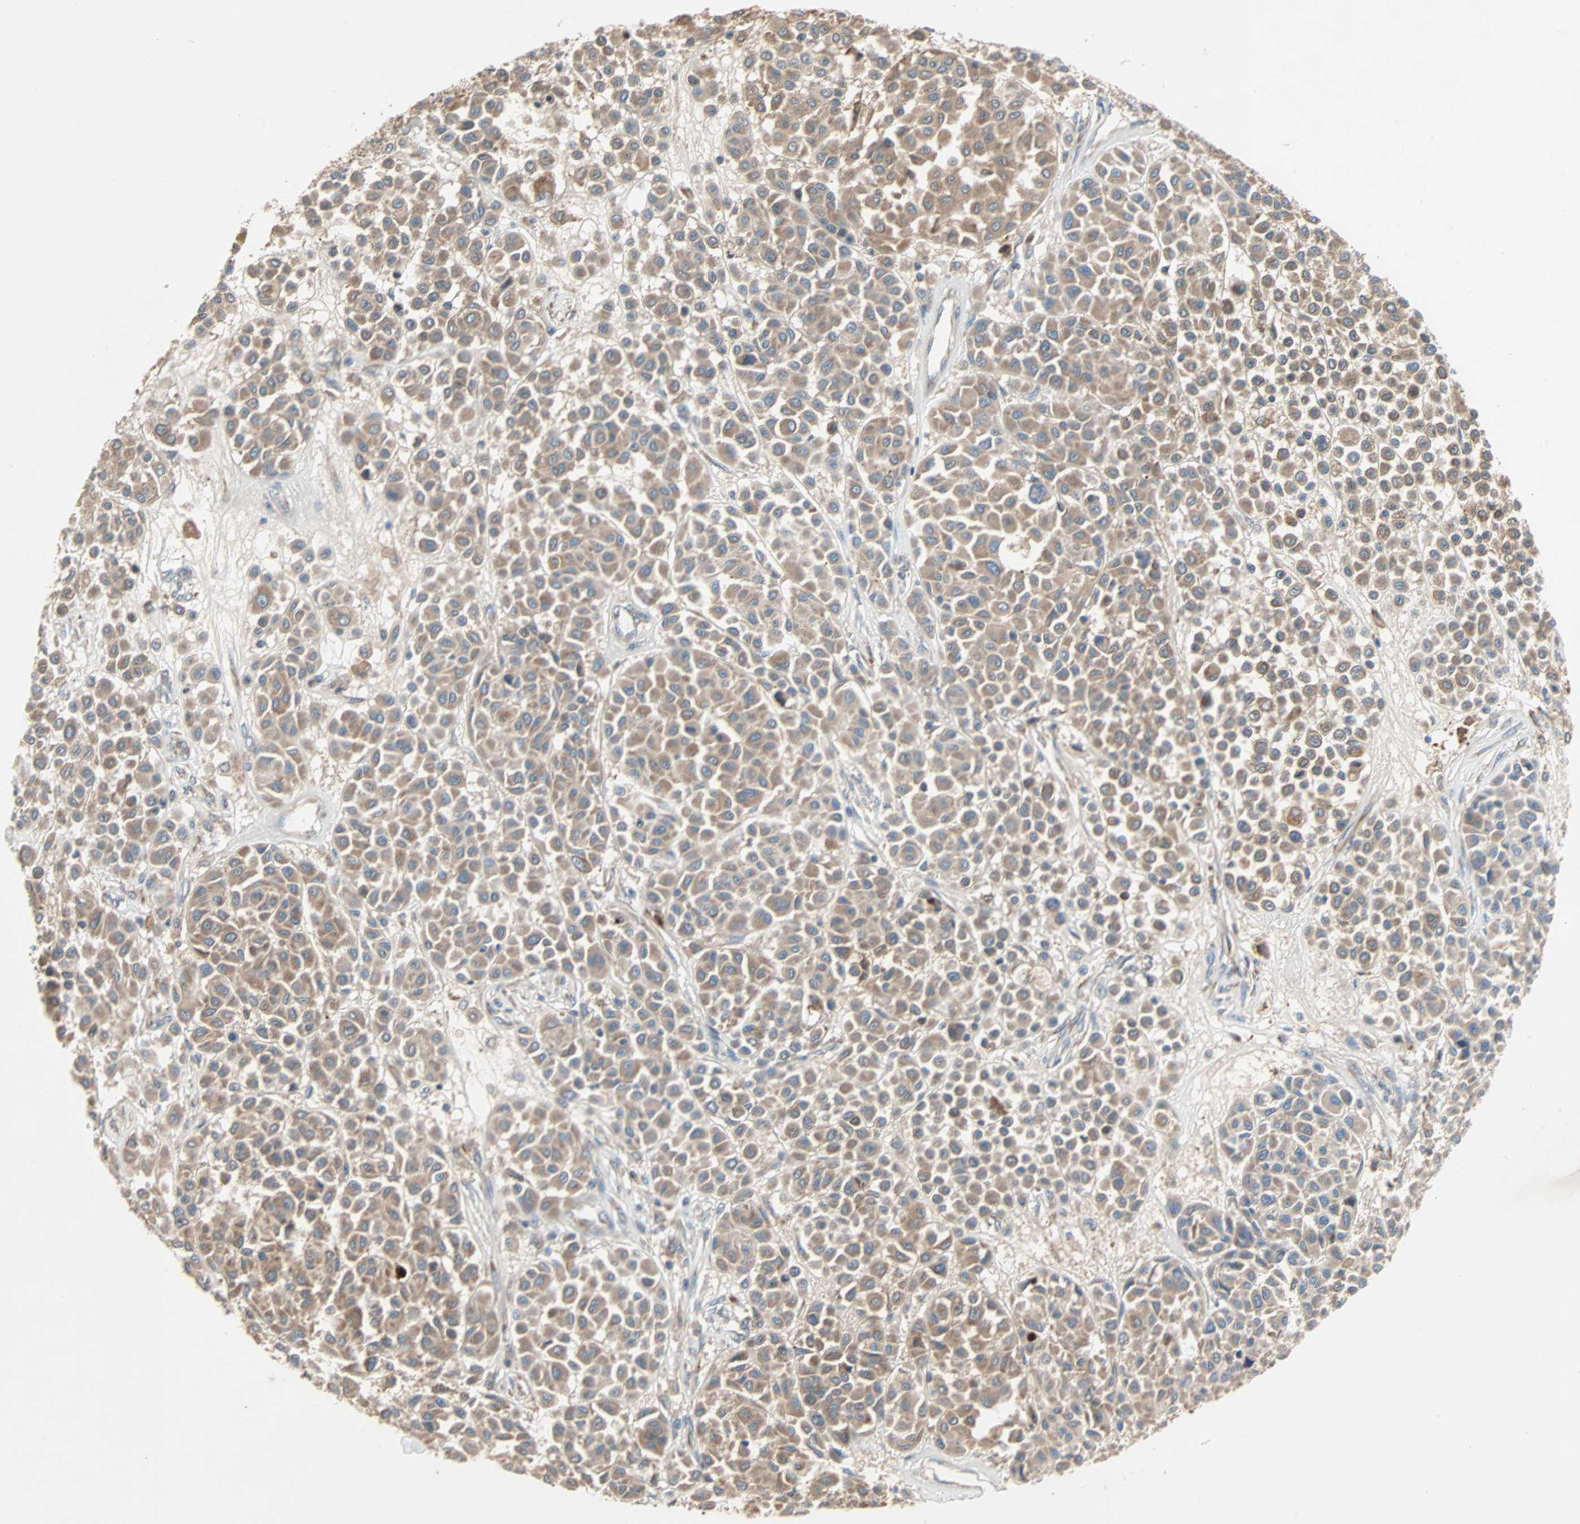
{"staining": {"intensity": "moderate", "quantity": ">75%", "location": "cytoplasmic/membranous"}, "tissue": "melanoma", "cell_type": "Tumor cells", "image_type": "cancer", "snomed": [{"axis": "morphology", "description": "Malignant melanoma, Metastatic site"}, {"axis": "topography", "description": "Soft tissue"}], "caption": "Brown immunohistochemical staining in malignant melanoma (metastatic site) demonstrates moderate cytoplasmic/membranous expression in about >75% of tumor cells.", "gene": "XYLT1", "patient": {"sex": "male", "age": 41}}